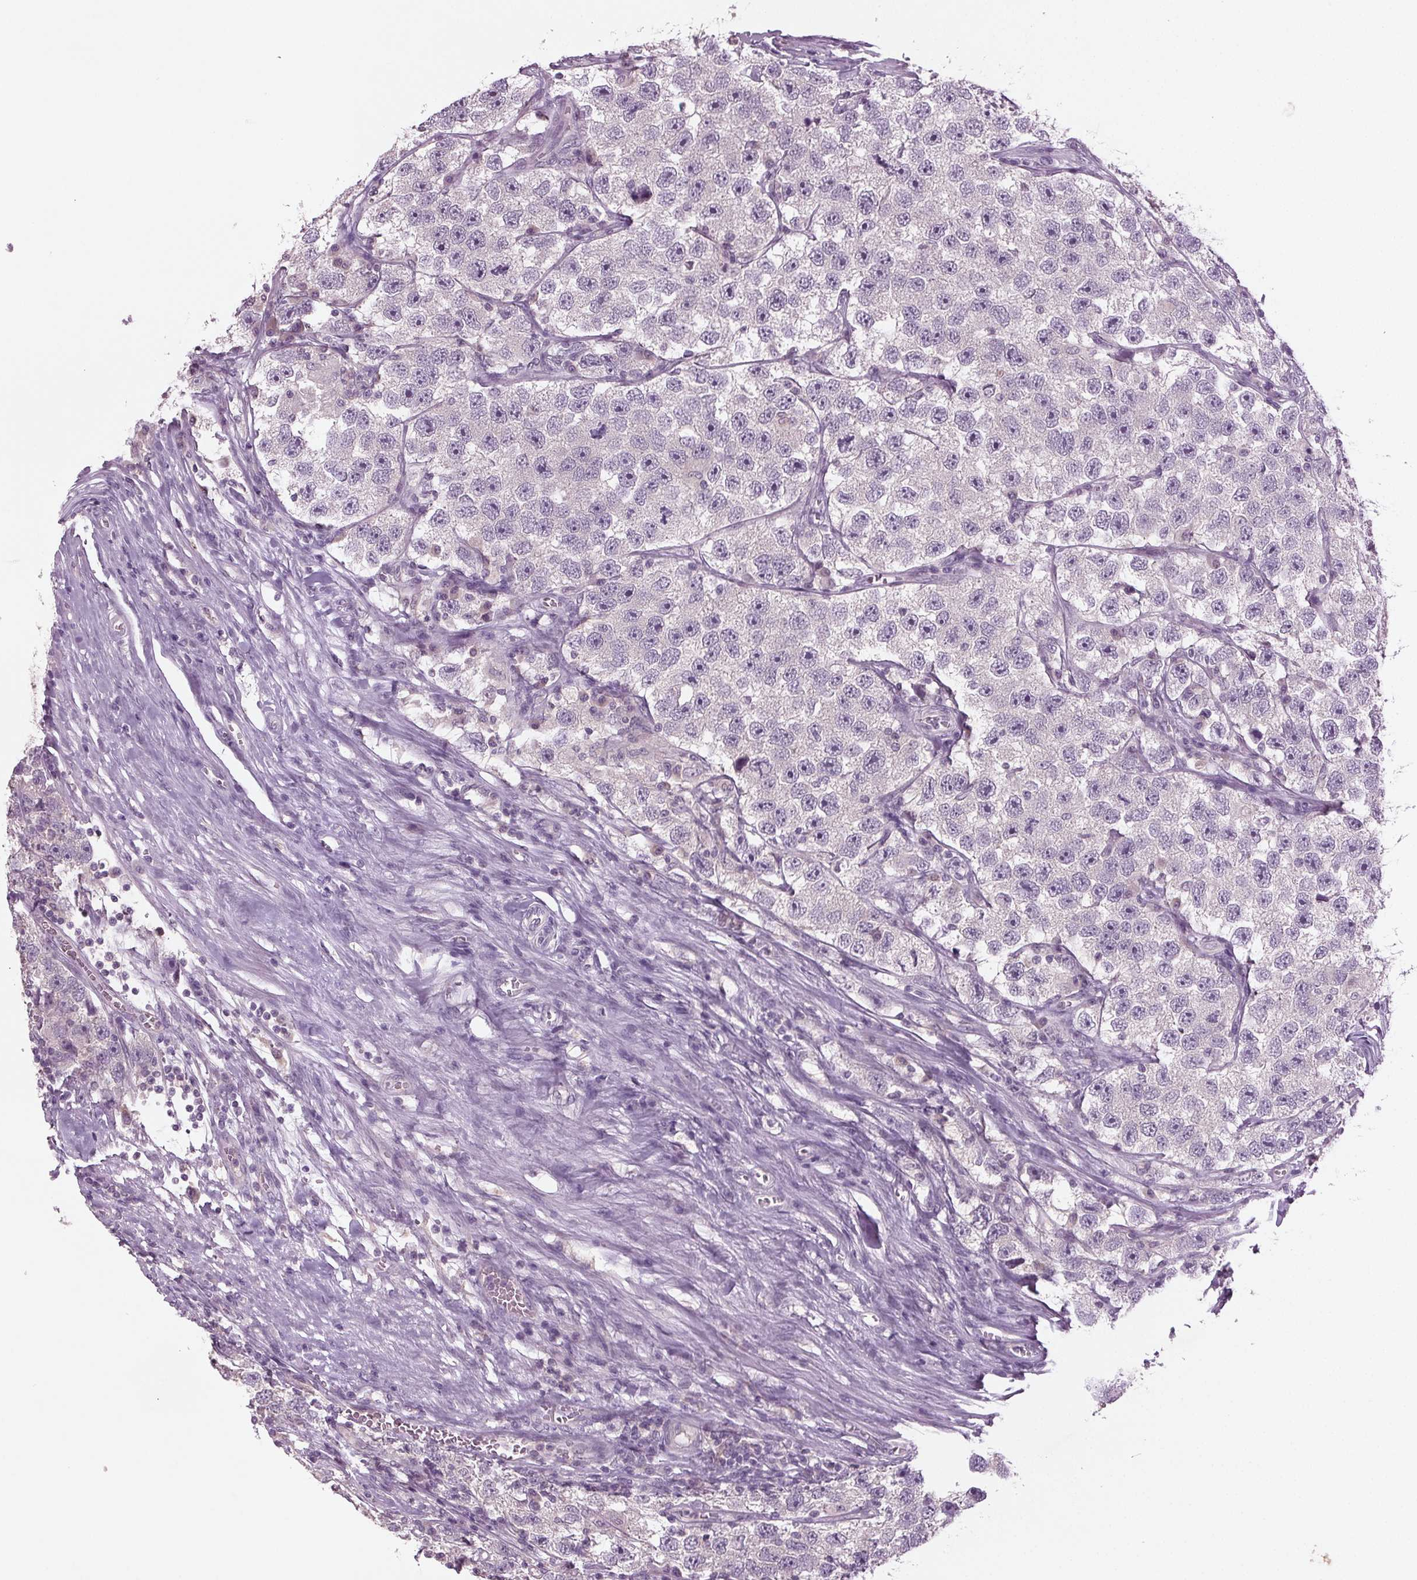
{"staining": {"intensity": "negative", "quantity": "none", "location": "none"}, "tissue": "testis cancer", "cell_type": "Tumor cells", "image_type": "cancer", "snomed": [{"axis": "morphology", "description": "Seminoma, NOS"}, {"axis": "topography", "description": "Testis"}], "caption": "A histopathology image of testis cancer stained for a protein demonstrates no brown staining in tumor cells. Brightfield microscopy of immunohistochemistry (IHC) stained with DAB (3,3'-diaminobenzidine) (brown) and hematoxylin (blue), captured at high magnification.", "gene": "BHLHE22", "patient": {"sex": "male", "age": 26}}